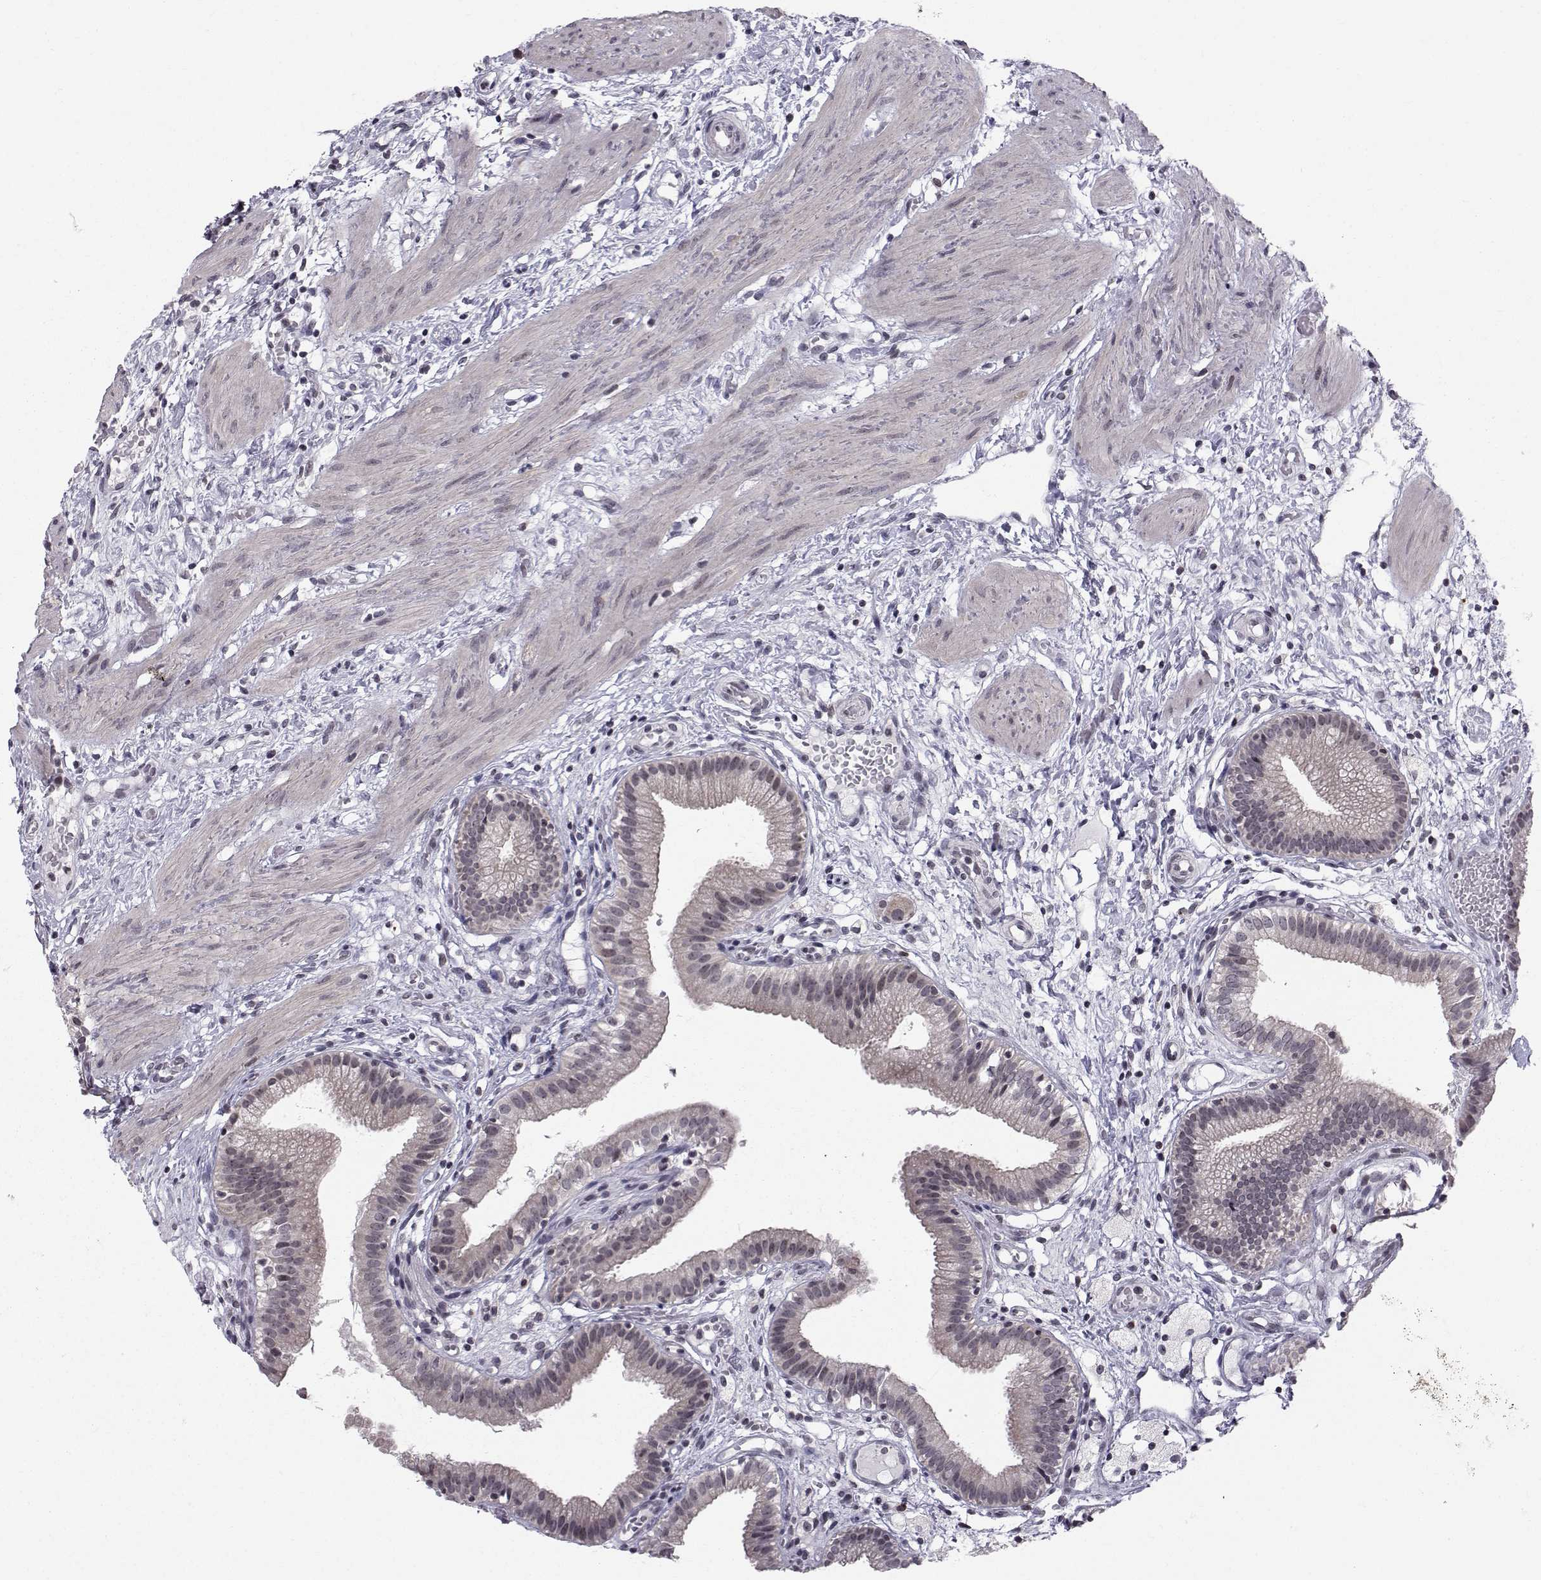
{"staining": {"intensity": "negative", "quantity": "none", "location": "none"}, "tissue": "gallbladder", "cell_type": "Glandular cells", "image_type": "normal", "snomed": [{"axis": "morphology", "description": "Normal tissue, NOS"}, {"axis": "topography", "description": "Gallbladder"}], "caption": "Glandular cells show no significant expression in normal gallbladder. The staining is performed using DAB (3,3'-diaminobenzidine) brown chromogen with nuclei counter-stained in using hematoxylin.", "gene": "MARCHF4", "patient": {"sex": "female", "age": 24}}